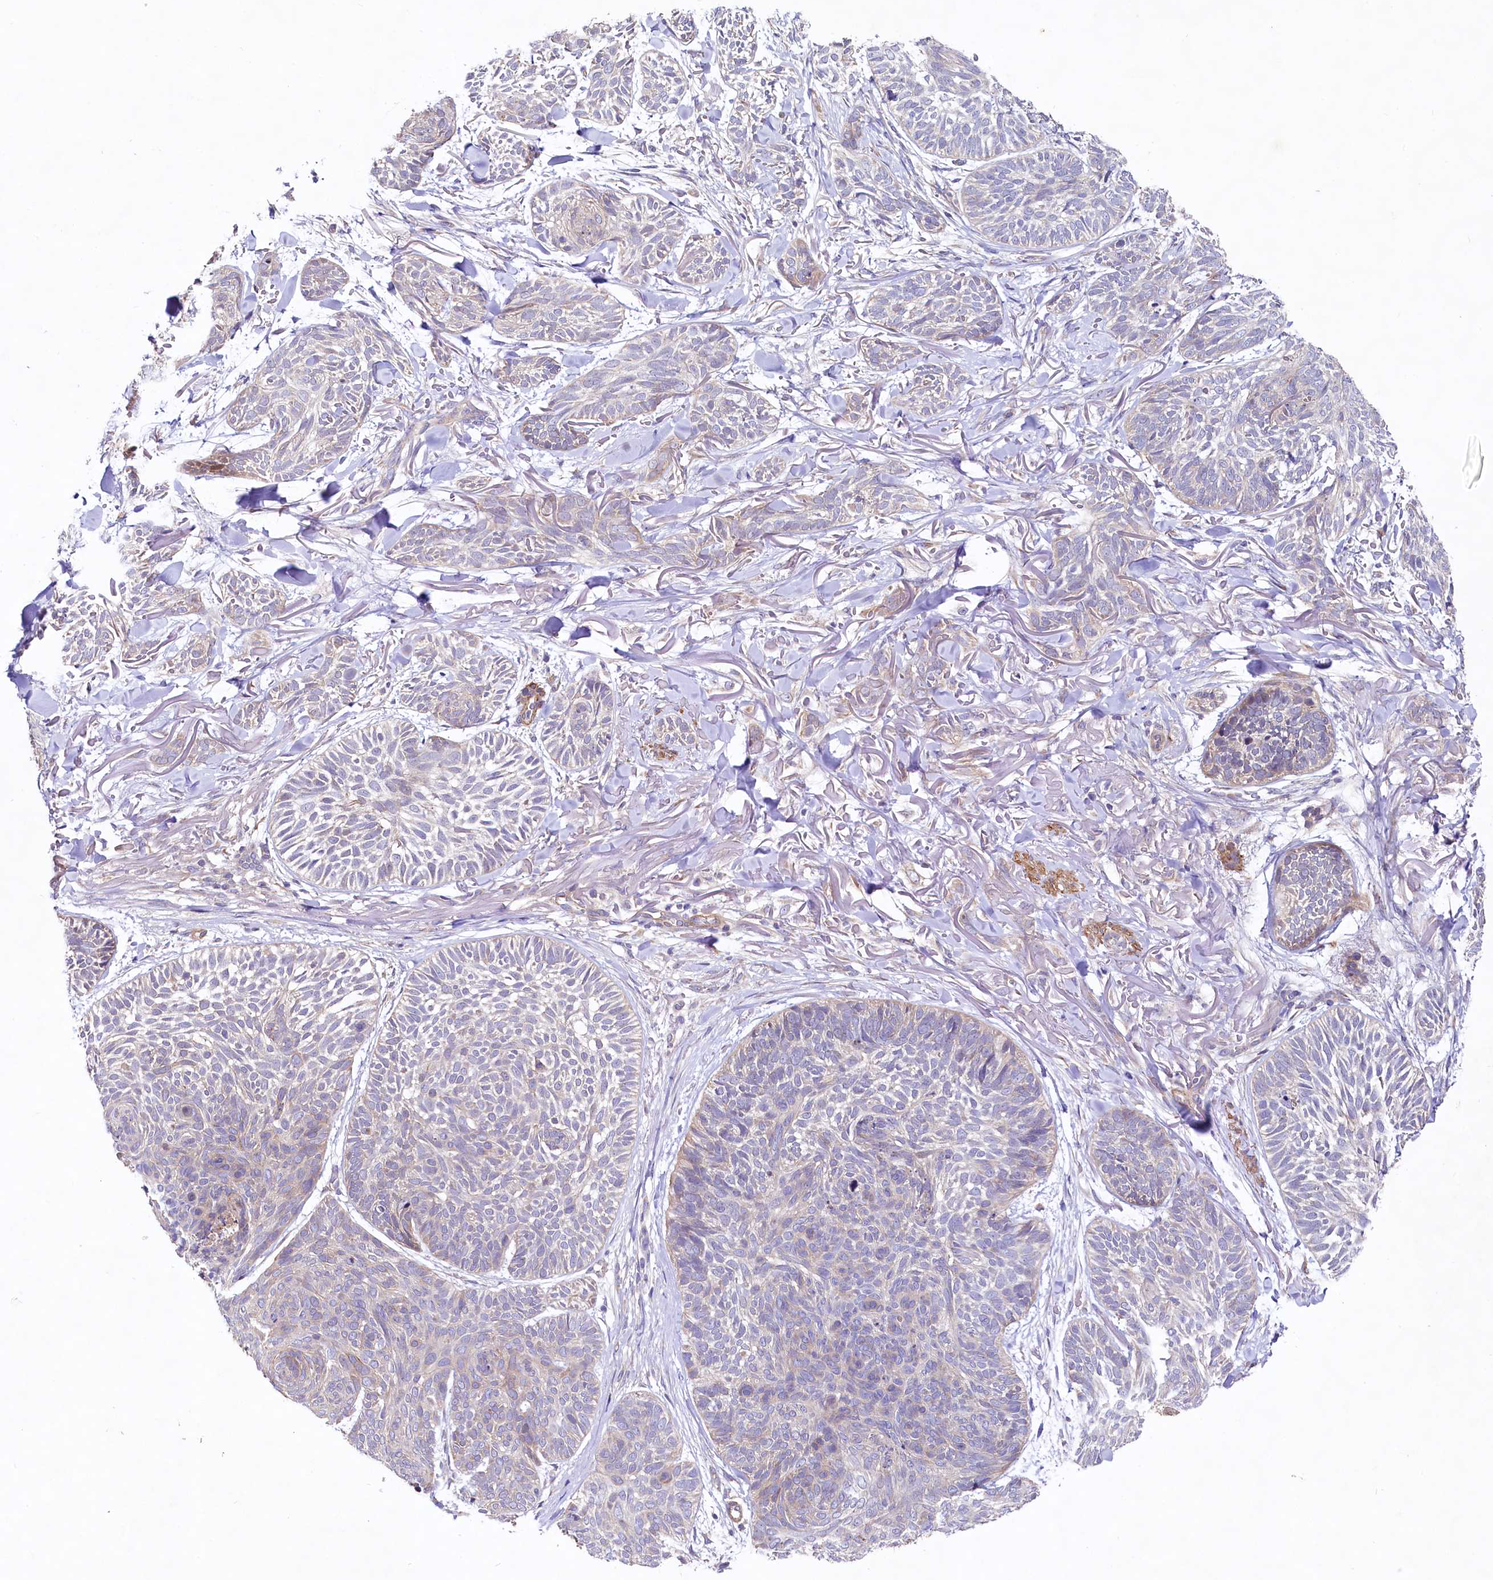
{"staining": {"intensity": "negative", "quantity": "none", "location": "none"}, "tissue": "skin cancer", "cell_type": "Tumor cells", "image_type": "cancer", "snomed": [{"axis": "morphology", "description": "Normal tissue, NOS"}, {"axis": "morphology", "description": "Basal cell carcinoma"}, {"axis": "topography", "description": "Skin"}], "caption": "Immunohistochemistry micrograph of human skin cancer (basal cell carcinoma) stained for a protein (brown), which reveals no positivity in tumor cells. (DAB immunohistochemistry (IHC) visualized using brightfield microscopy, high magnification).", "gene": "VPS11", "patient": {"sex": "male", "age": 66}}